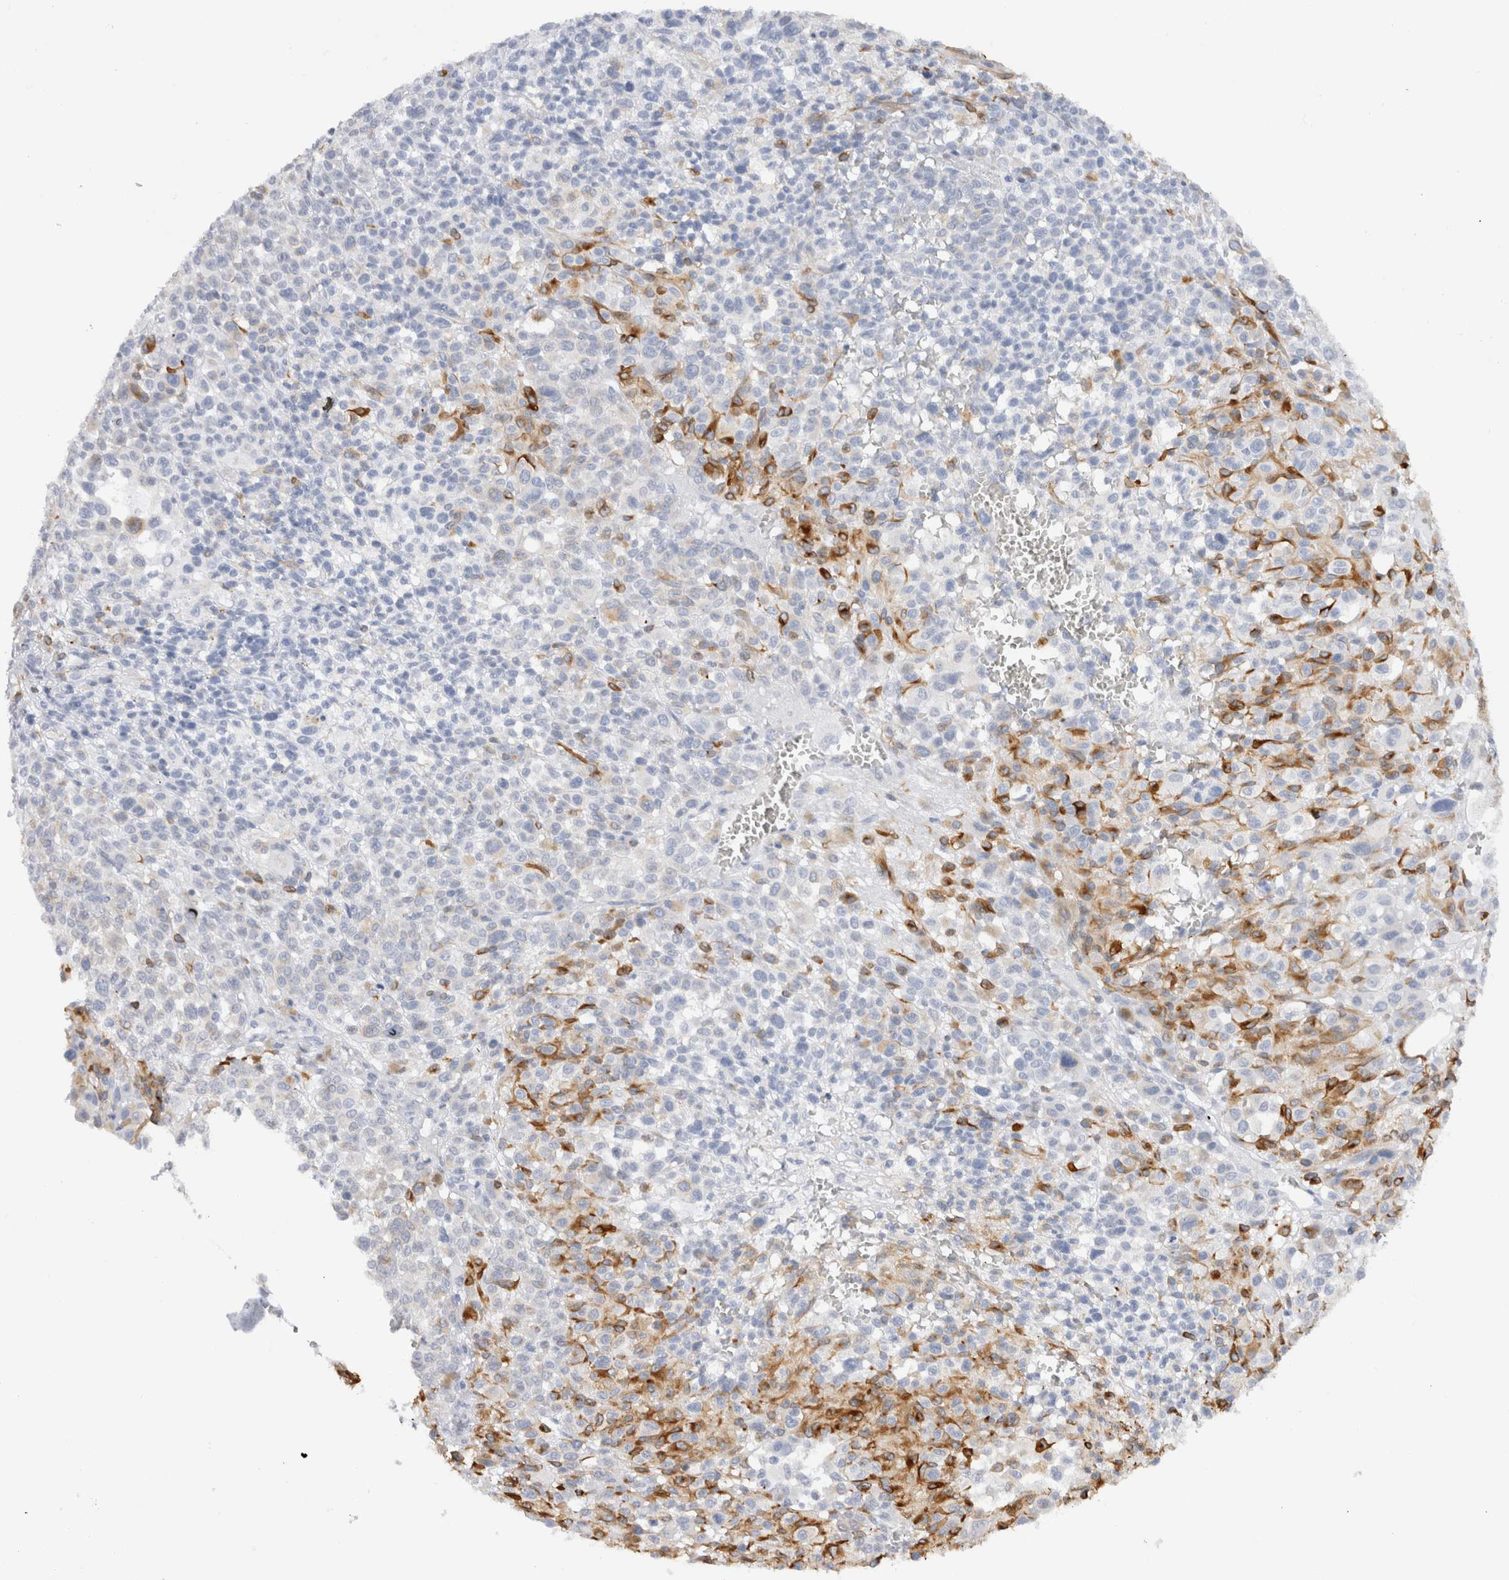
{"staining": {"intensity": "moderate", "quantity": ">75%", "location": "cytoplasmic/membranous"}, "tissue": "melanoma", "cell_type": "Tumor cells", "image_type": "cancer", "snomed": [{"axis": "morphology", "description": "Malignant melanoma, Metastatic site"}, {"axis": "topography", "description": "Skin"}], "caption": "A high-resolution photomicrograph shows immunohistochemistry staining of melanoma, which exhibits moderate cytoplasmic/membranous staining in approximately >75% of tumor cells.", "gene": "C9orf50", "patient": {"sex": "female", "age": 74}}